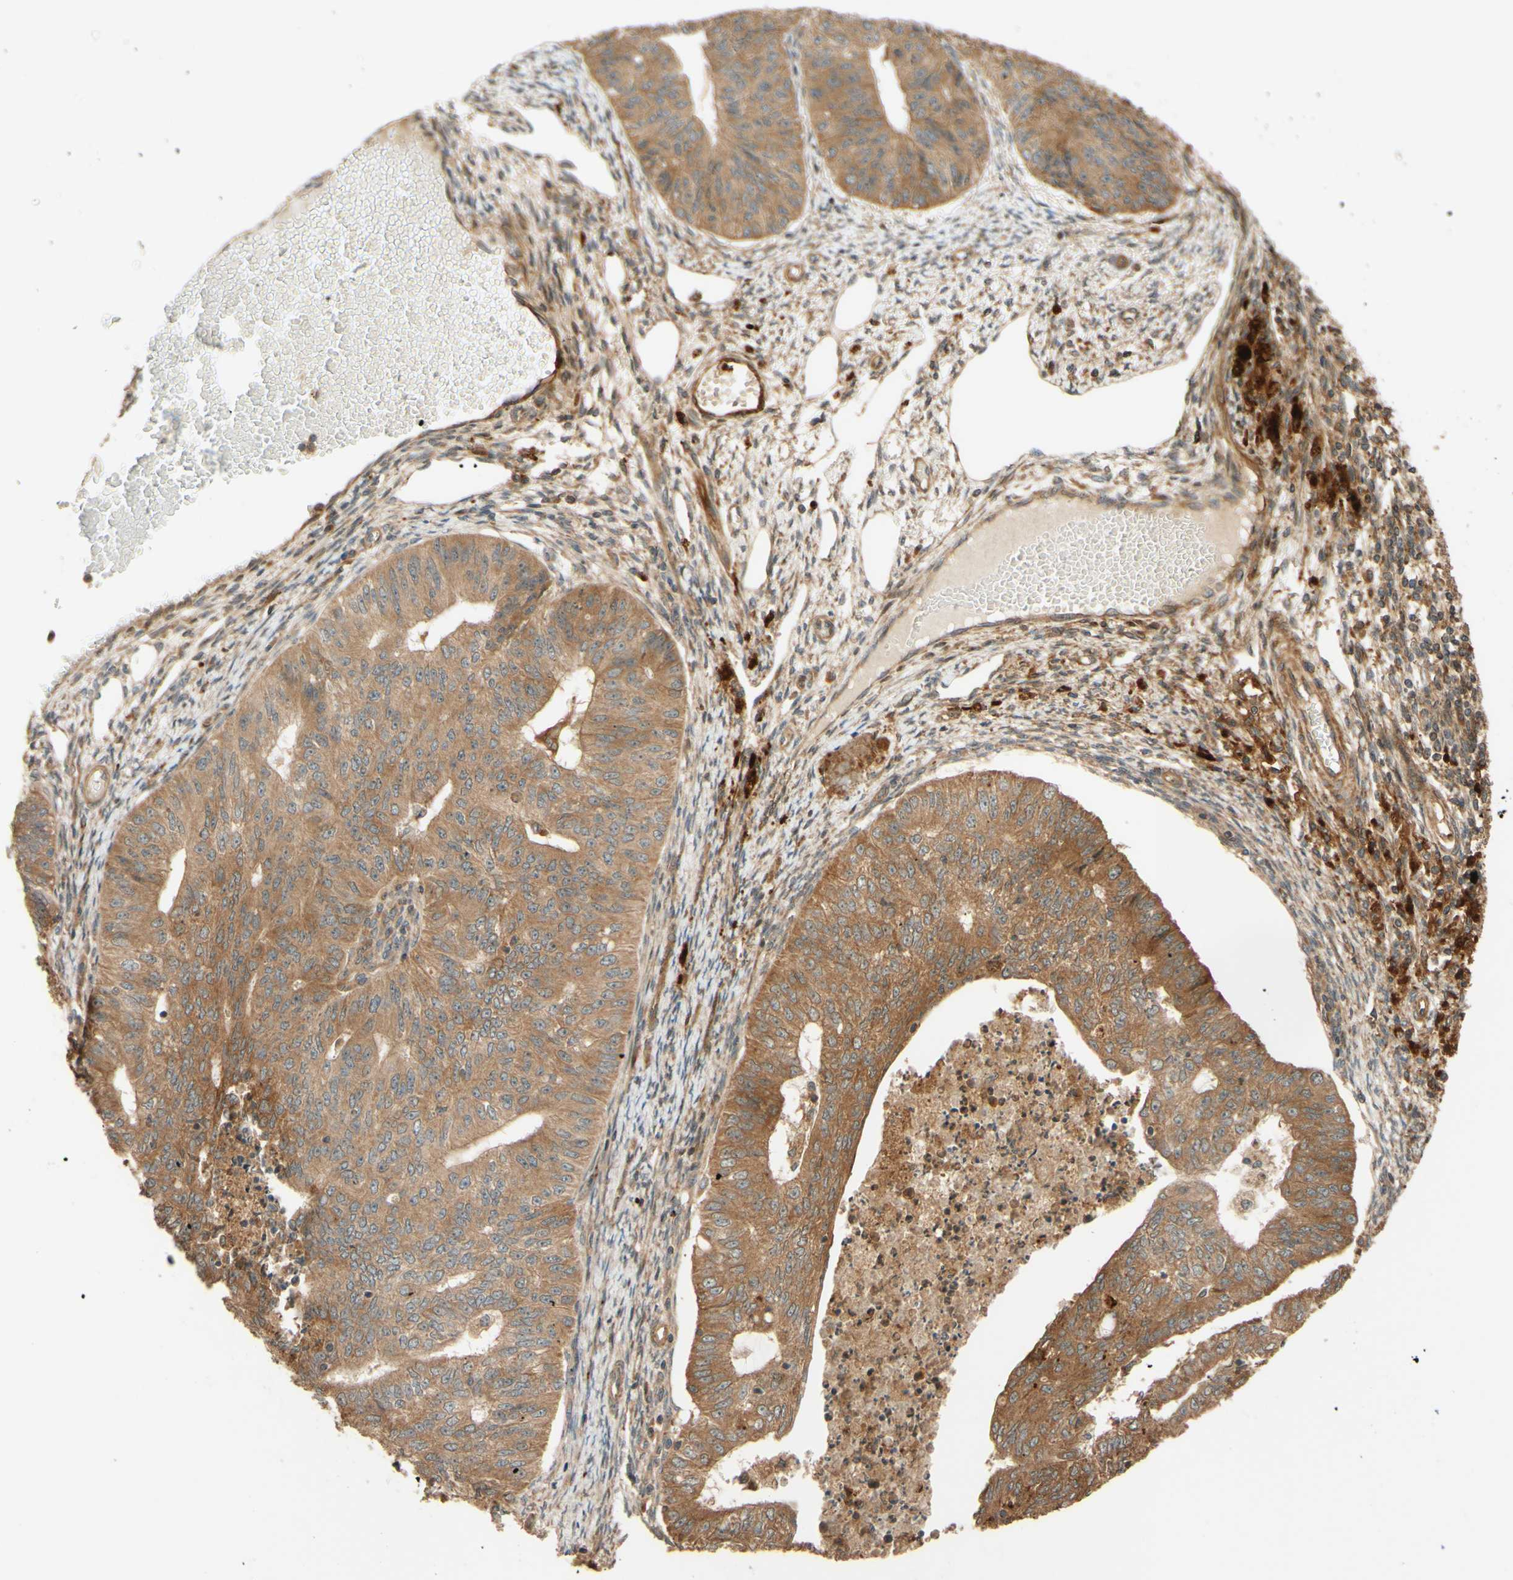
{"staining": {"intensity": "moderate", "quantity": ">75%", "location": "cytoplasmic/membranous"}, "tissue": "endometrial cancer", "cell_type": "Tumor cells", "image_type": "cancer", "snomed": [{"axis": "morphology", "description": "Adenocarcinoma, NOS"}, {"axis": "topography", "description": "Endometrium"}], "caption": "This histopathology image reveals IHC staining of human endometrial cancer, with medium moderate cytoplasmic/membranous staining in approximately >75% of tumor cells.", "gene": "RNF19A", "patient": {"sex": "female", "age": 32}}